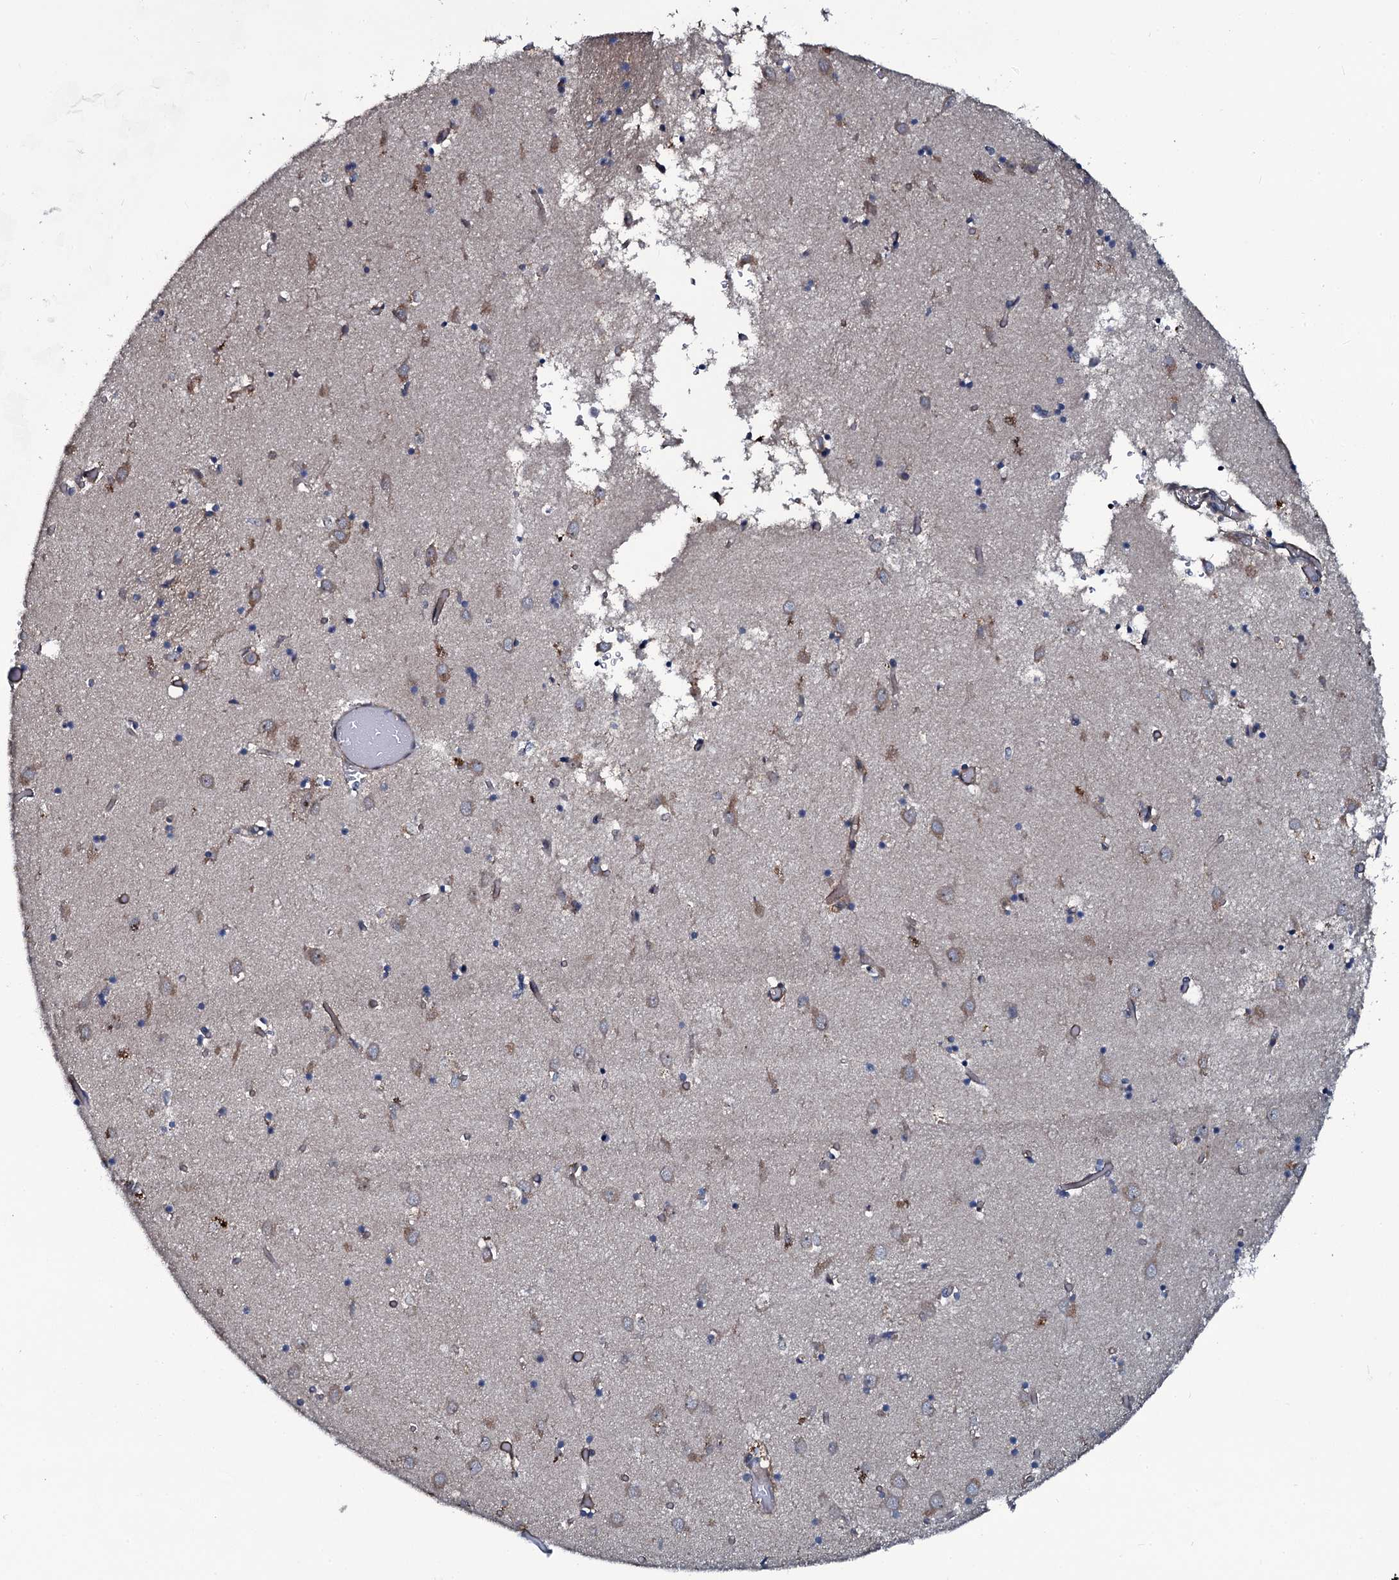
{"staining": {"intensity": "weak", "quantity": "<25%", "location": "cytoplasmic/membranous"}, "tissue": "caudate", "cell_type": "Glial cells", "image_type": "normal", "snomed": [{"axis": "morphology", "description": "Normal tissue, NOS"}, {"axis": "topography", "description": "Lateral ventricle wall"}], "caption": "A micrograph of caudate stained for a protein demonstrates no brown staining in glial cells. (Brightfield microscopy of DAB (3,3'-diaminobenzidine) IHC at high magnification).", "gene": "USPL1", "patient": {"sex": "male", "age": 70}}